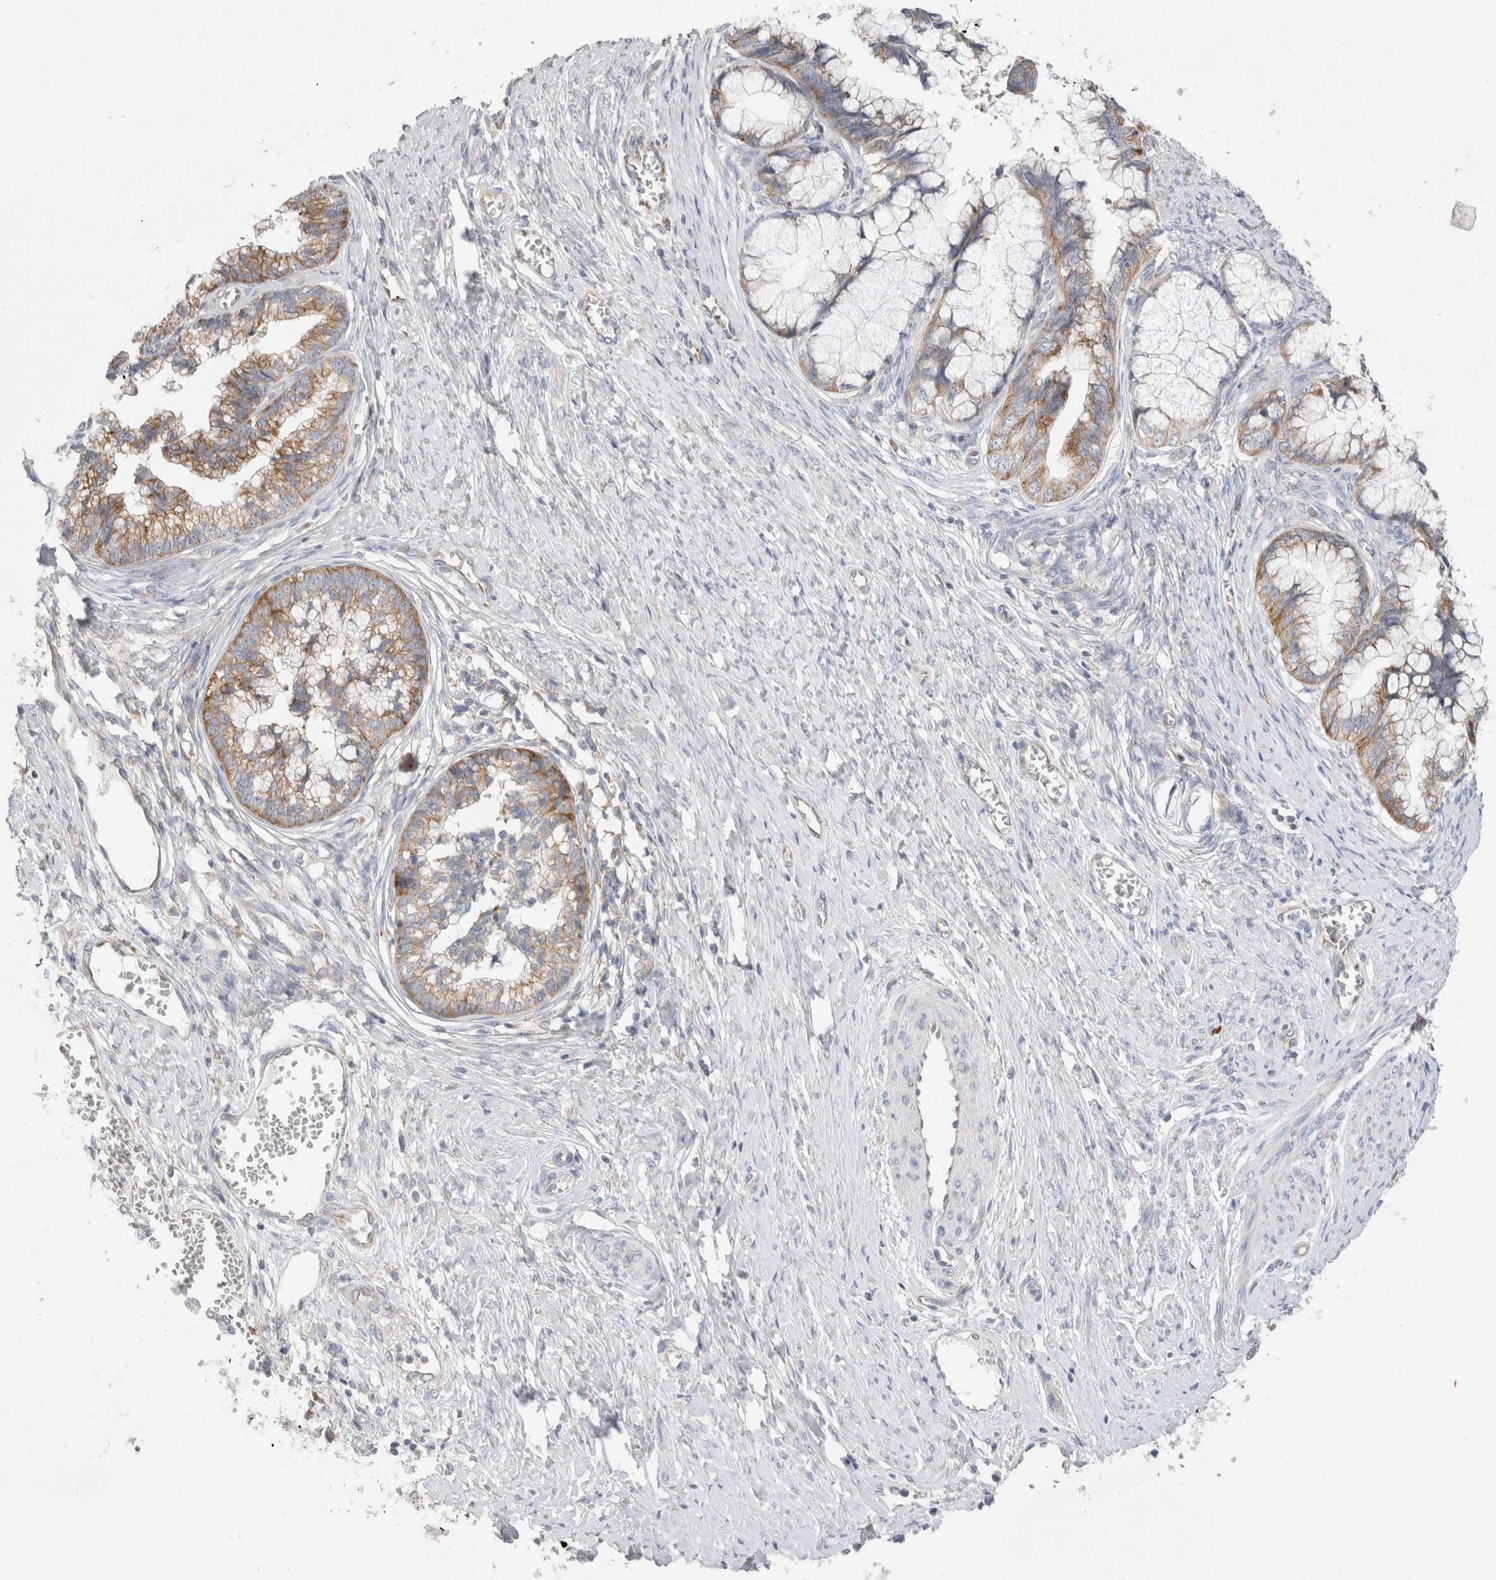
{"staining": {"intensity": "moderate", "quantity": ">75%", "location": "cytoplasmic/membranous"}, "tissue": "cervical cancer", "cell_type": "Tumor cells", "image_type": "cancer", "snomed": [{"axis": "morphology", "description": "Adenocarcinoma, NOS"}, {"axis": "topography", "description": "Cervix"}], "caption": "Cervical cancer (adenocarcinoma) tissue demonstrates moderate cytoplasmic/membranous positivity in about >75% of tumor cells, visualized by immunohistochemistry.", "gene": "ZNF23", "patient": {"sex": "female", "age": 44}}